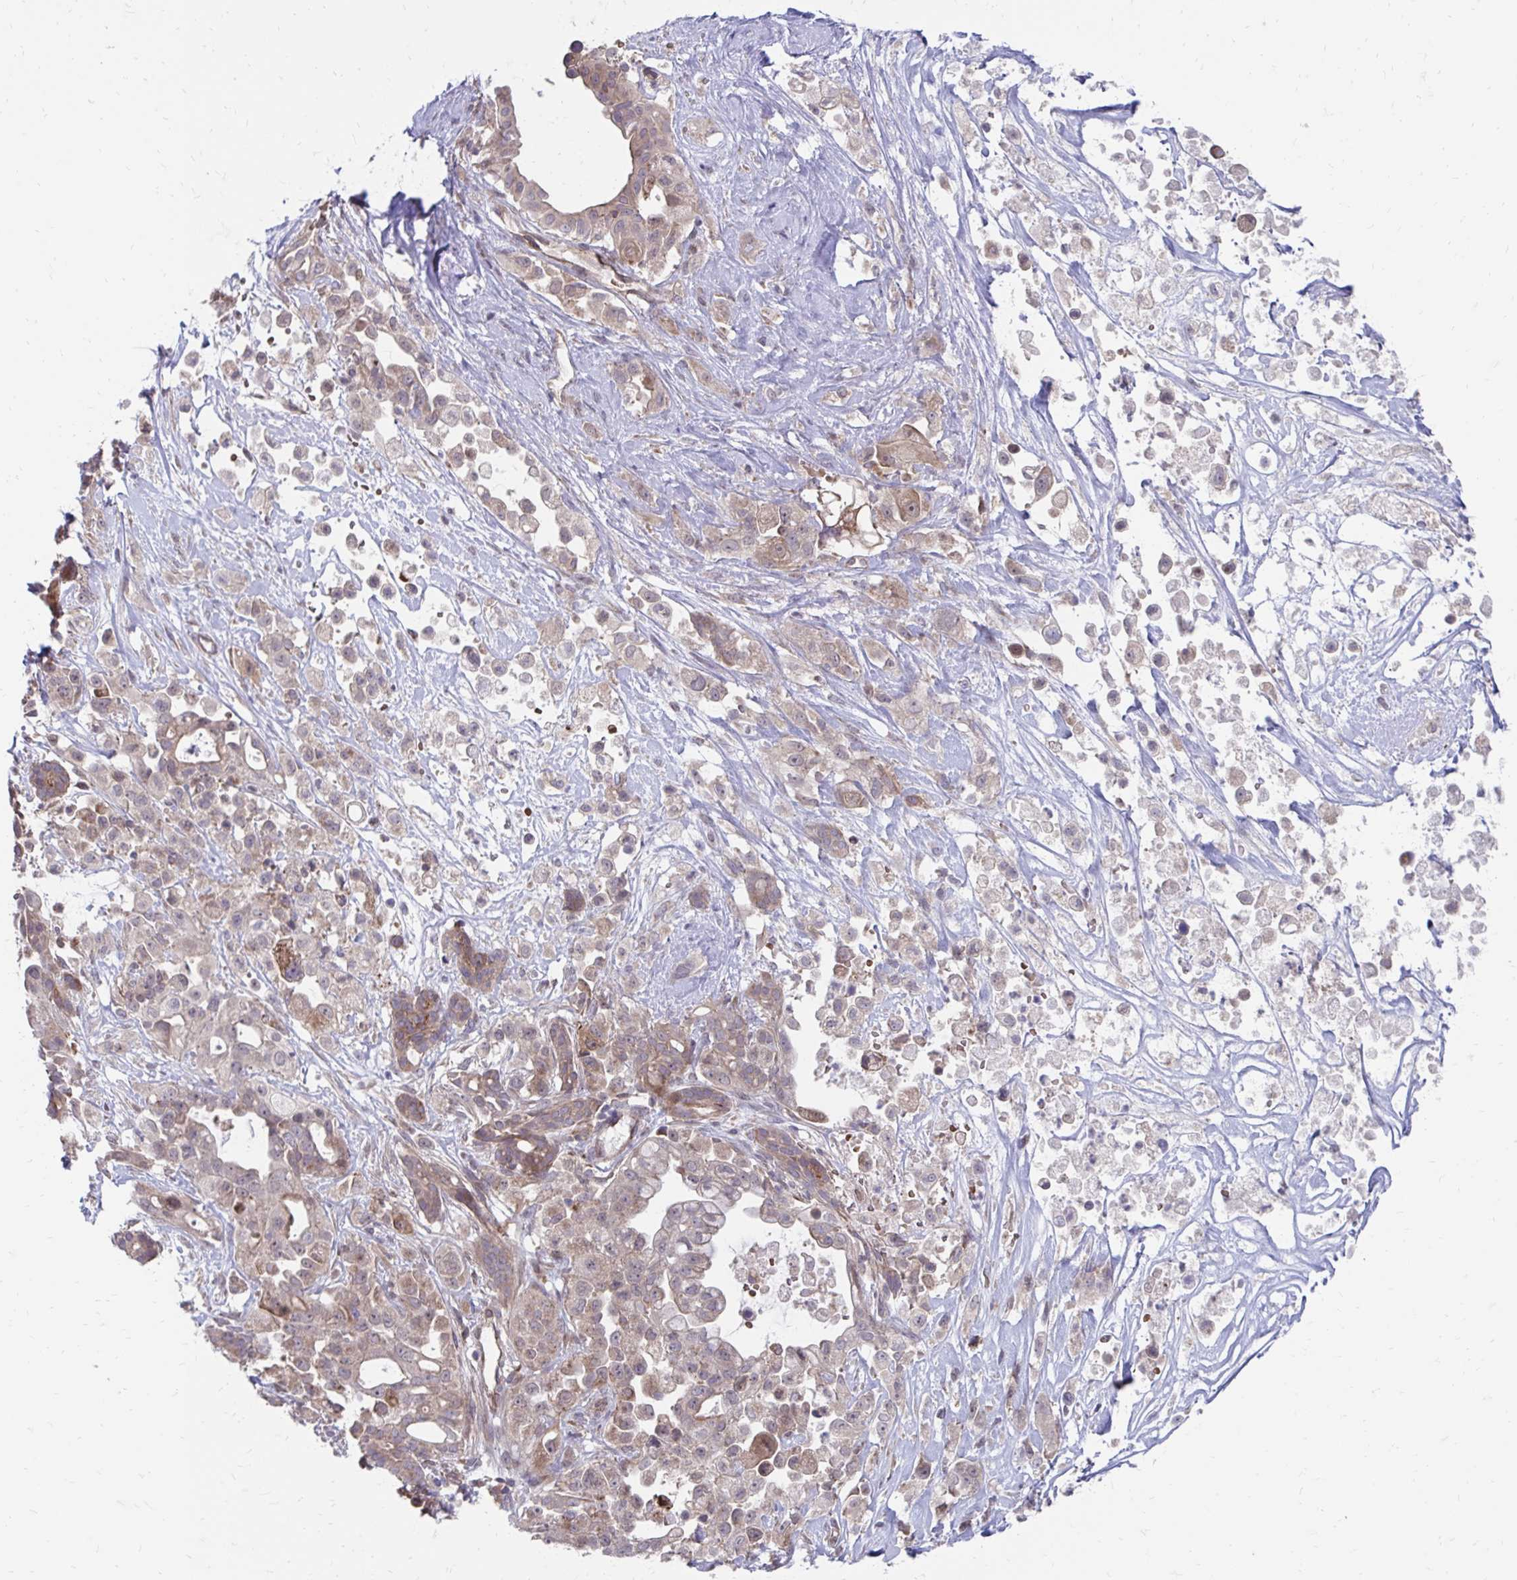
{"staining": {"intensity": "moderate", "quantity": ">75%", "location": "cytoplasmic/membranous"}, "tissue": "pancreatic cancer", "cell_type": "Tumor cells", "image_type": "cancer", "snomed": [{"axis": "morphology", "description": "Adenocarcinoma, NOS"}, {"axis": "topography", "description": "Pancreas"}], "caption": "This photomicrograph shows IHC staining of human adenocarcinoma (pancreatic), with medium moderate cytoplasmic/membranous positivity in approximately >75% of tumor cells.", "gene": "ITPR2", "patient": {"sex": "male", "age": 44}}